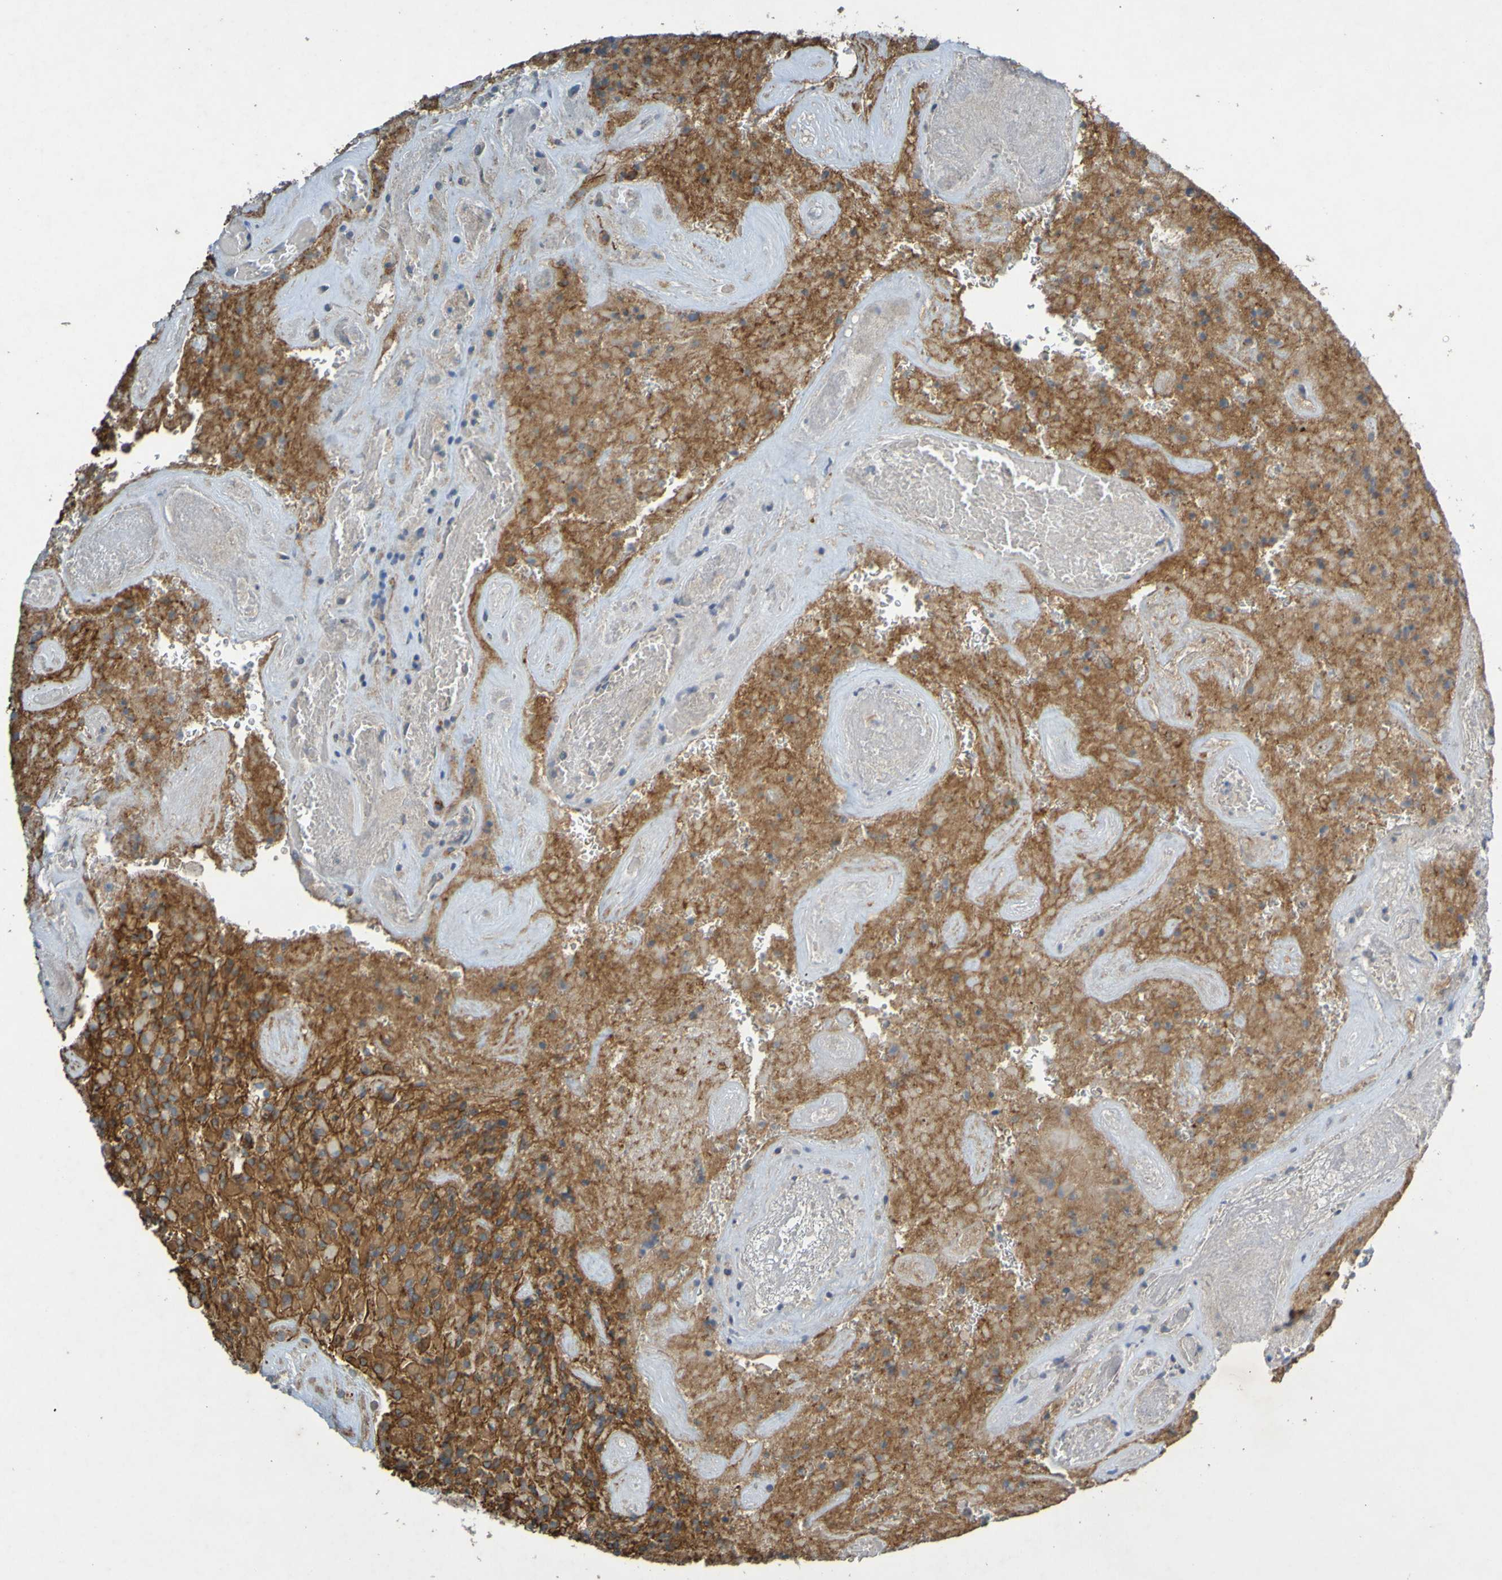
{"staining": {"intensity": "strong", "quantity": ">75%", "location": "cytoplasmic/membranous"}, "tissue": "glioma", "cell_type": "Tumor cells", "image_type": "cancer", "snomed": [{"axis": "morphology", "description": "Glioma, malignant, High grade"}, {"axis": "topography", "description": "Brain"}], "caption": "High-power microscopy captured an immunohistochemistry (IHC) image of glioma, revealing strong cytoplasmic/membranous staining in approximately >75% of tumor cells.", "gene": "B3GAT2", "patient": {"sex": "male", "age": 71}}